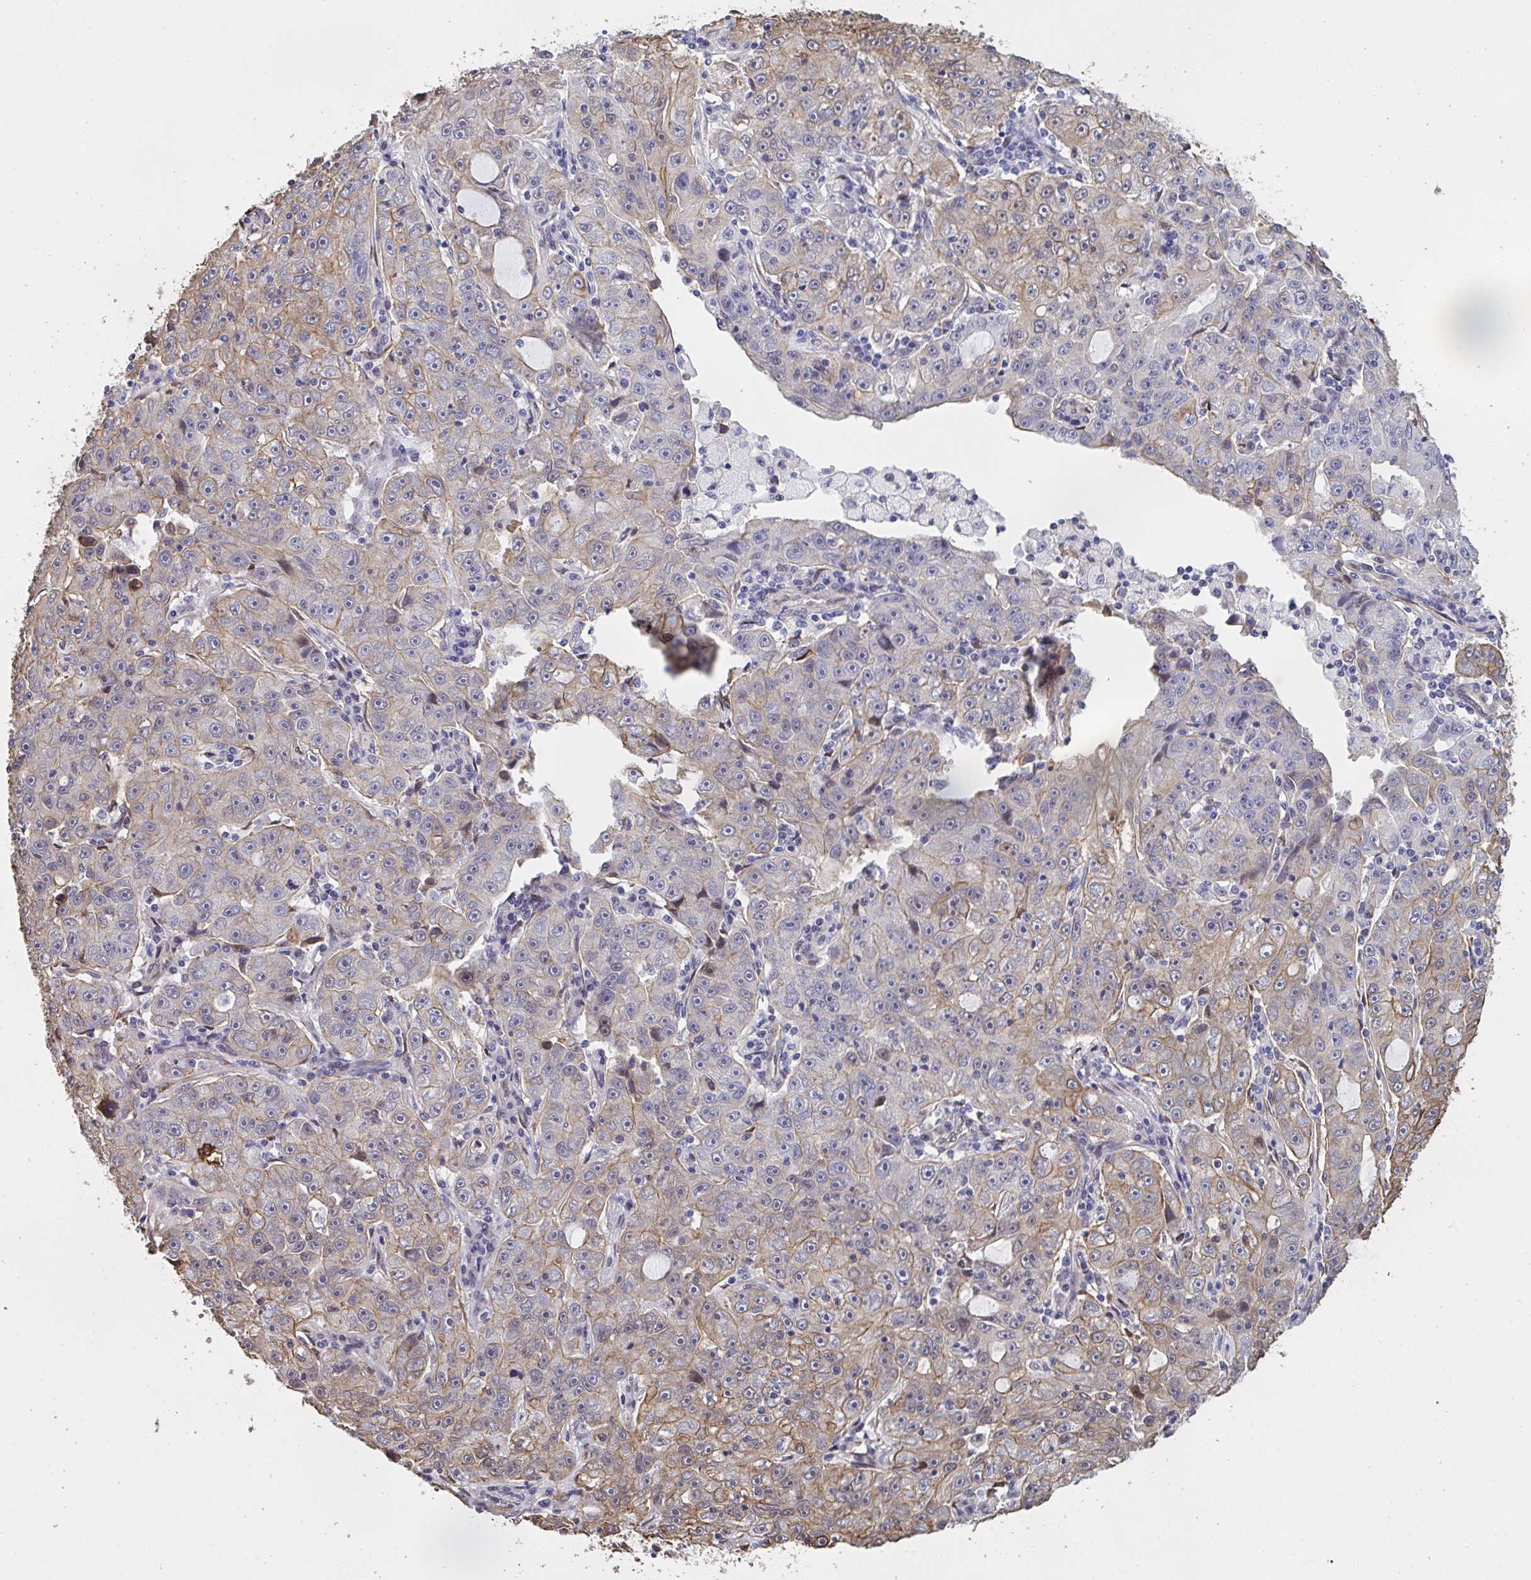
{"staining": {"intensity": "moderate", "quantity": "<25%", "location": "cytoplasmic/membranous"}, "tissue": "lung cancer", "cell_type": "Tumor cells", "image_type": "cancer", "snomed": [{"axis": "morphology", "description": "Normal morphology"}, {"axis": "morphology", "description": "Adenocarcinoma, NOS"}, {"axis": "topography", "description": "Lymph node"}, {"axis": "topography", "description": "Lung"}], "caption": "A brown stain labels moderate cytoplasmic/membranous expression of a protein in human lung adenocarcinoma tumor cells.", "gene": "PELI2", "patient": {"sex": "female", "age": 57}}